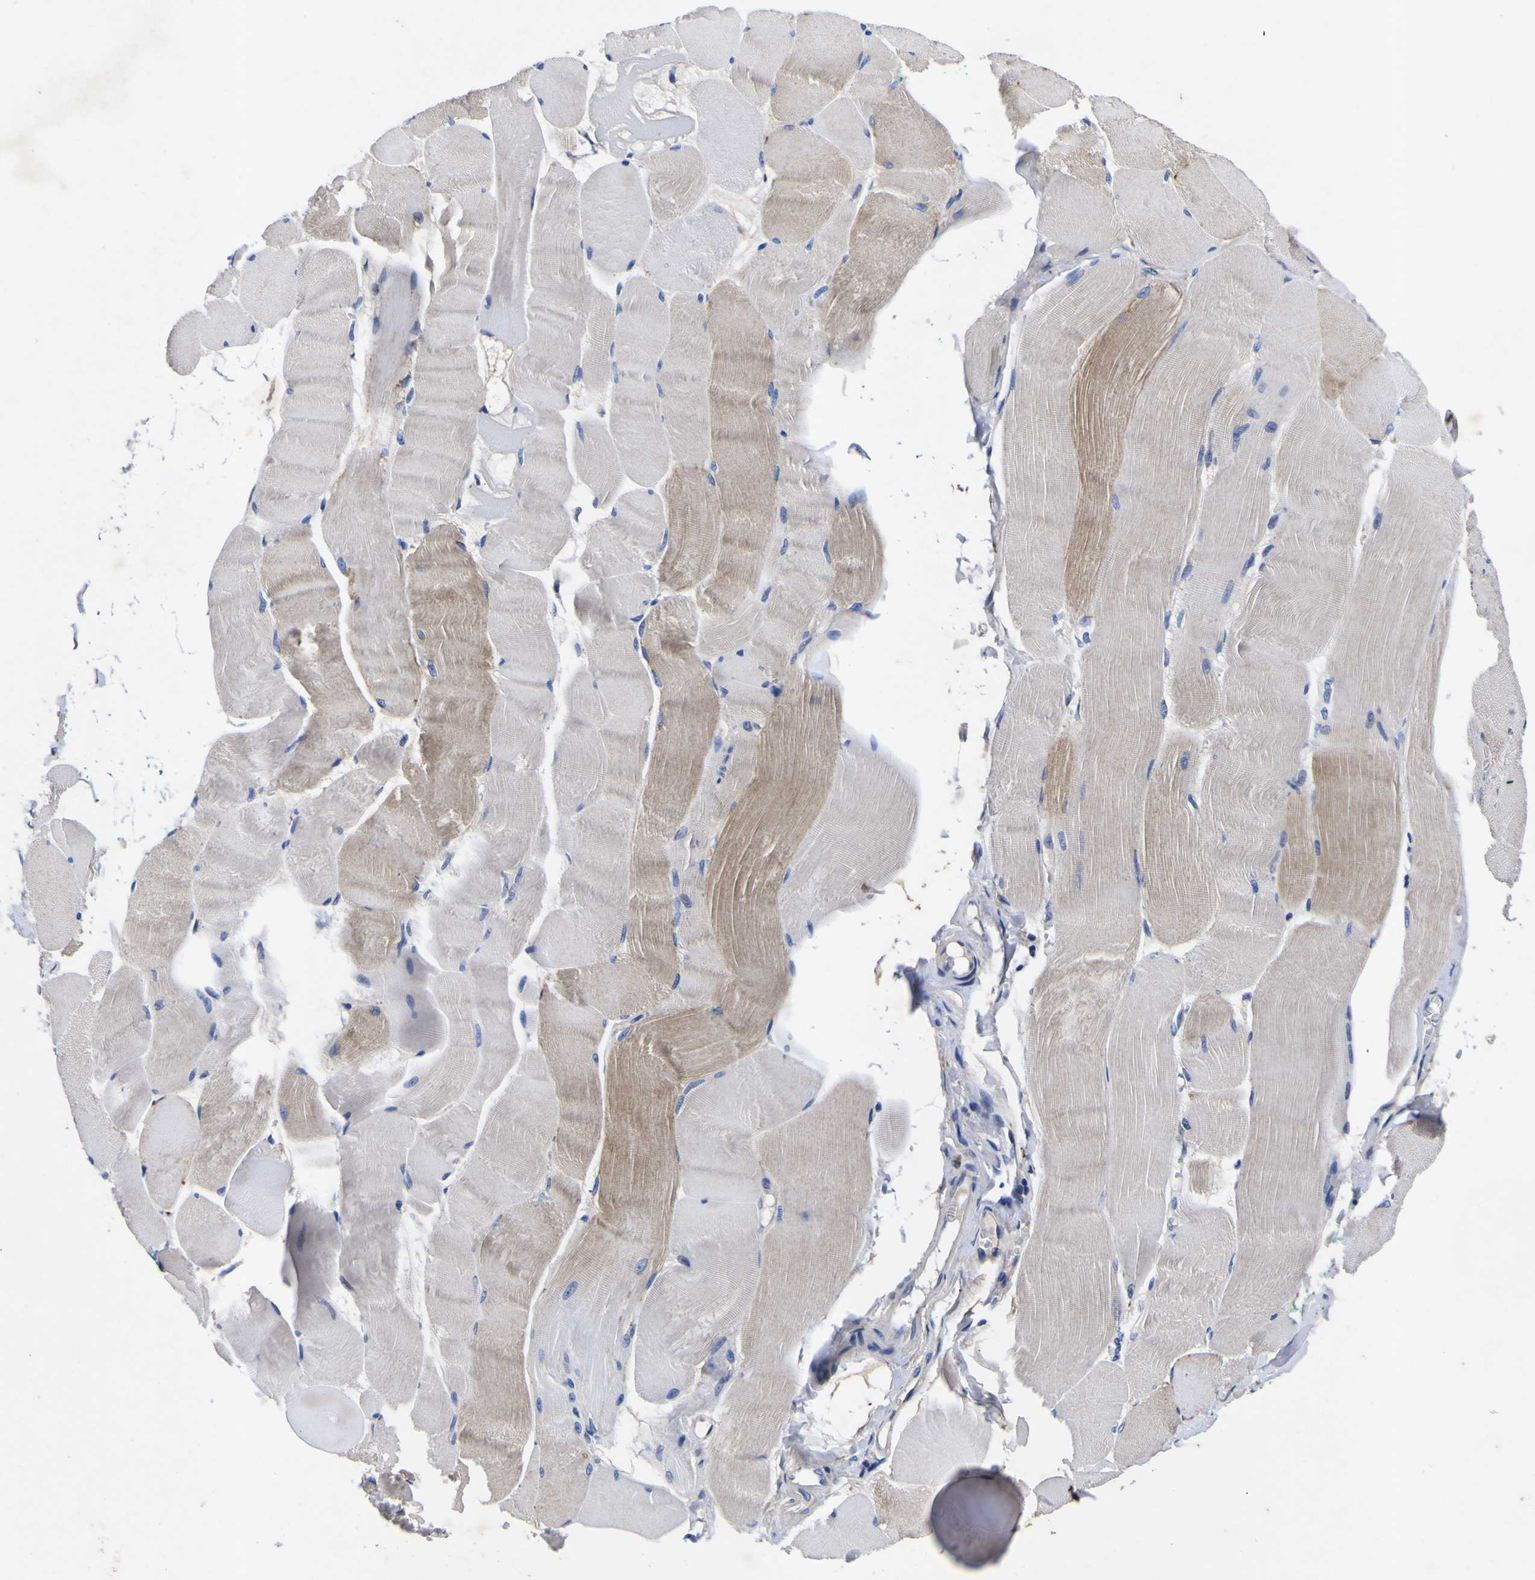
{"staining": {"intensity": "weak", "quantity": "<25%", "location": "cytoplasmic/membranous"}, "tissue": "skeletal muscle", "cell_type": "Myocytes", "image_type": "normal", "snomed": [{"axis": "morphology", "description": "Normal tissue, NOS"}, {"axis": "morphology", "description": "Squamous cell carcinoma, NOS"}, {"axis": "topography", "description": "Skeletal muscle"}], "caption": "Micrograph shows no significant protein staining in myocytes of normal skeletal muscle. Brightfield microscopy of immunohistochemistry stained with DAB (brown) and hematoxylin (blue), captured at high magnification.", "gene": "VASN", "patient": {"sex": "male", "age": 51}}